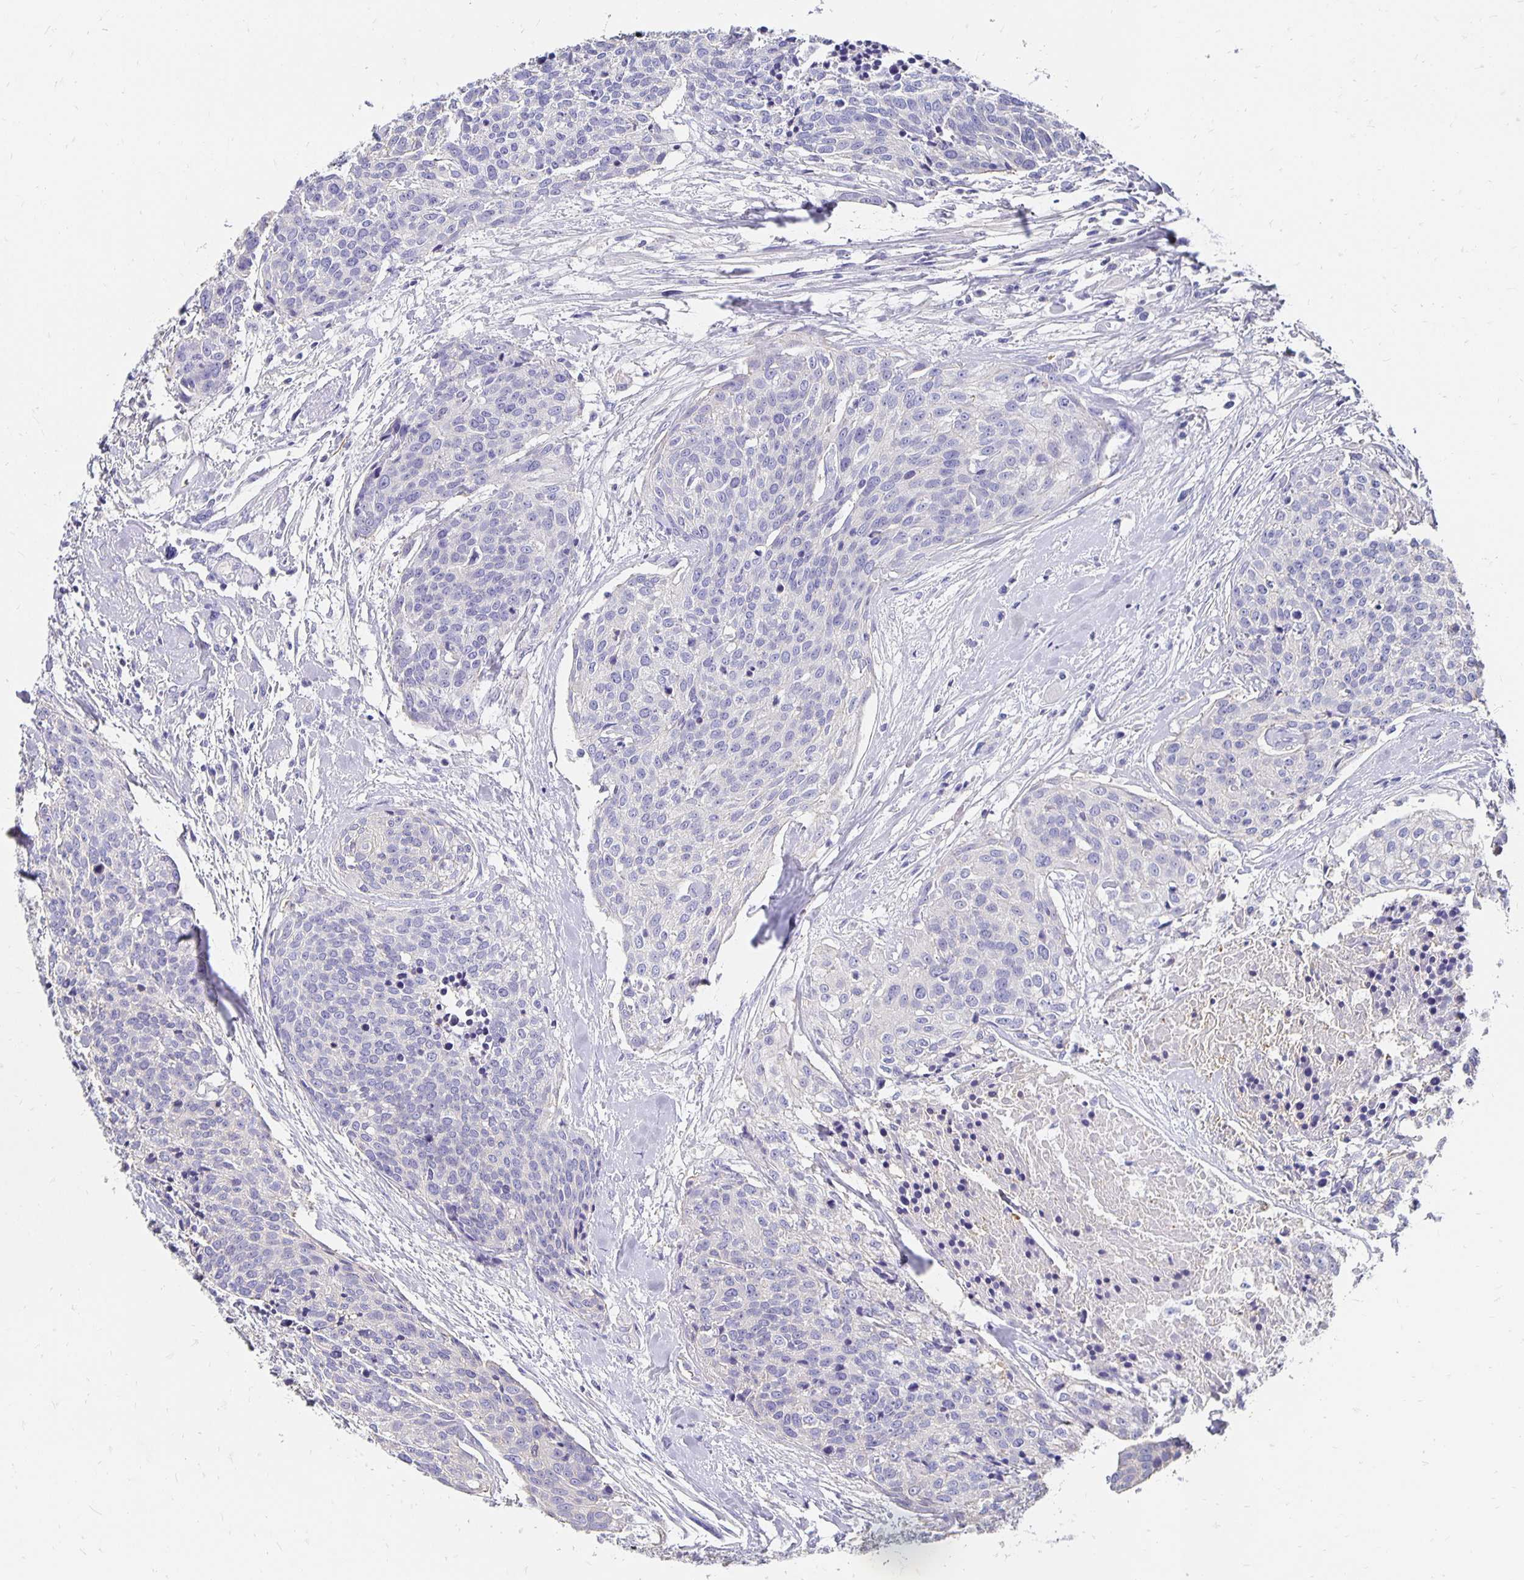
{"staining": {"intensity": "negative", "quantity": "none", "location": "none"}, "tissue": "head and neck cancer", "cell_type": "Tumor cells", "image_type": "cancer", "snomed": [{"axis": "morphology", "description": "Squamous cell carcinoma, NOS"}, {"axis": "topography", "description": "Oral tissue"}, {"axis": "topography", "description": "Head-Neck"}], "caption": "This histopathology image is of squamous cell carcinoma (head and neck) stained with IHC to label a protein in brown with the nuclei are counter-stained blue. There is no staining in tumor cells.", "gene": "APOB", "patient": {"sex": "male", "age": 64}}